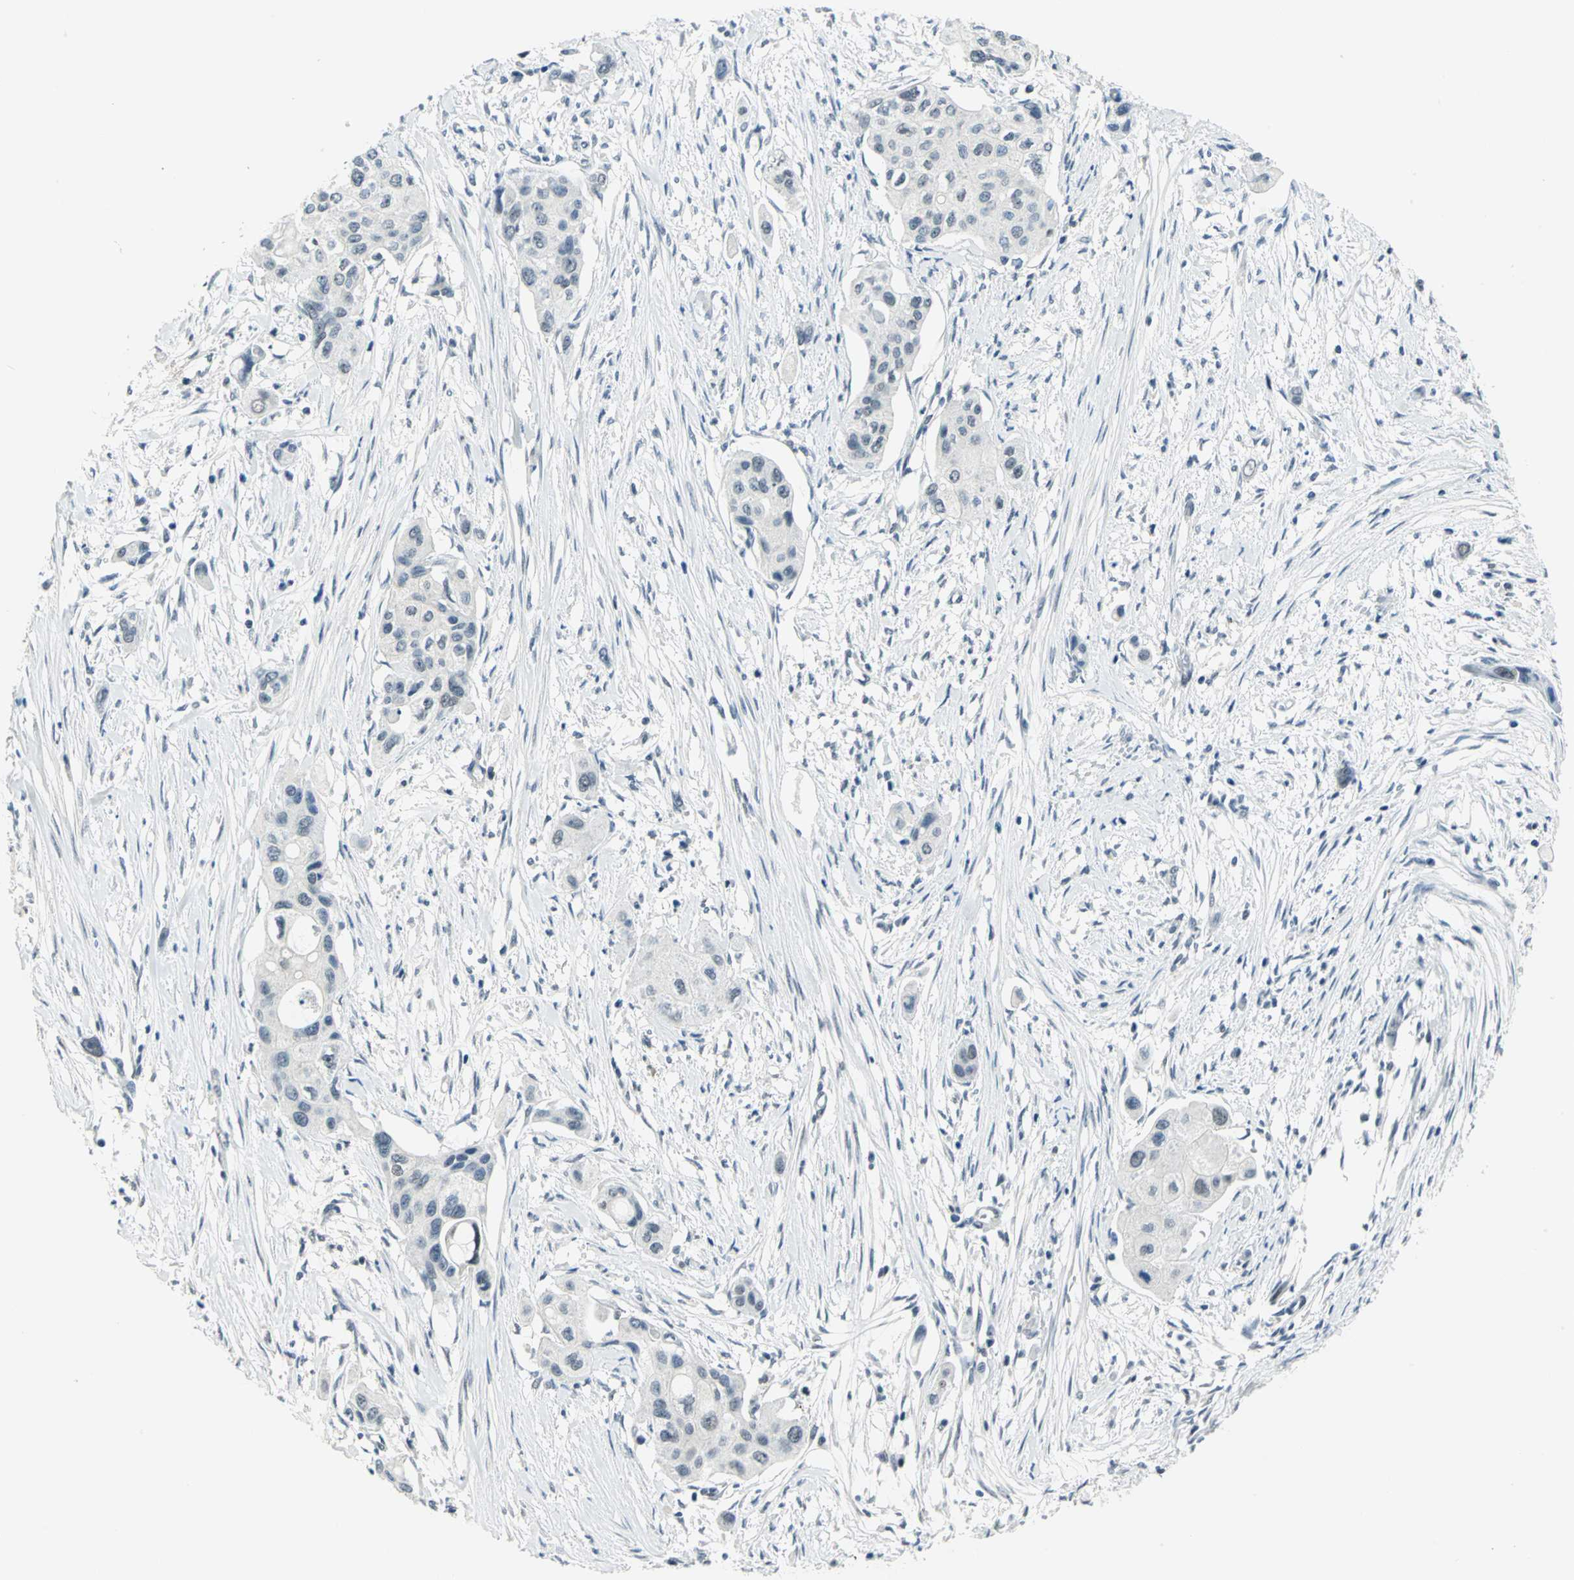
{"staining": {"intensity": "negative", "quantity": "none", "location": "none"}, "tissue": "pancreatic cancer", "cell_type": "Tumor cells", "image_type": "cancer", "snomed": [{"axis": "morphology", "description": "Adenocarcinoma, NOS"}, {"axis": "topography", "description": "Pancreas"}], "caption": "IHC of adenocarcinoma (pancreatic) displays no positivity in tumor cells.", "gene": "RAD17", "patient": {"sex": "female", "age": 60}}